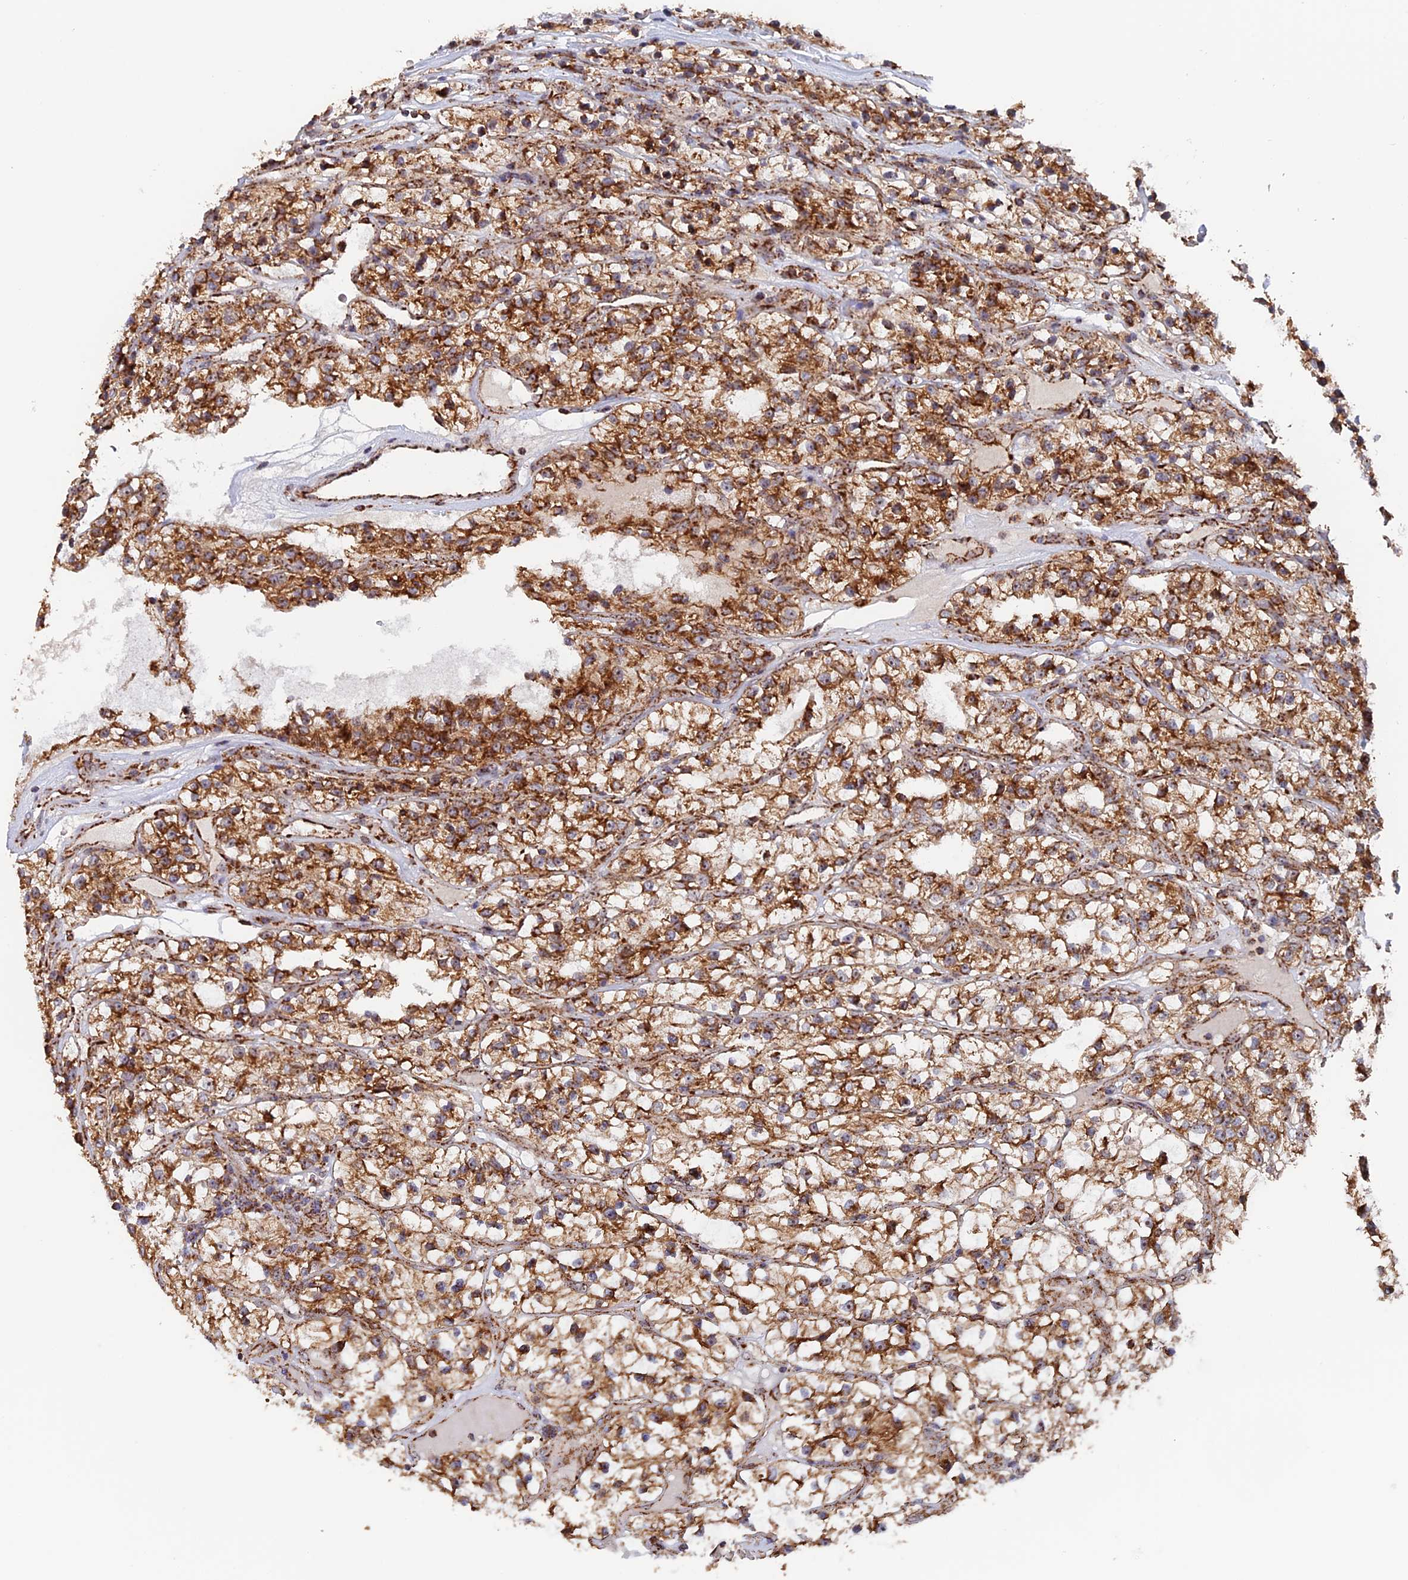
{"staining": {"intensity": "moderate", "quantity": ">75%", "location": "cytoplasmic/membranous"}, "tissue": "renal cancer", "cell_type": "Tumor cells", "image_type": "cancer", "snomed": [{"axis": "morphology", "description": "Adenocarcinoma, NOS"}, {"axis": "topography", "description": "Kidney"}], "caption": "This histopathology image displays renal cancer (adenocarcinoma) stained with immunohistochemistry to label a protein in brown. The cytoplasmic/membranous of tumor cells show moderate positivity for the protein. Nuclei are counter-stained blue.", "gene": "DTYMK", "patient": {"sex": "female", "age": 57}}